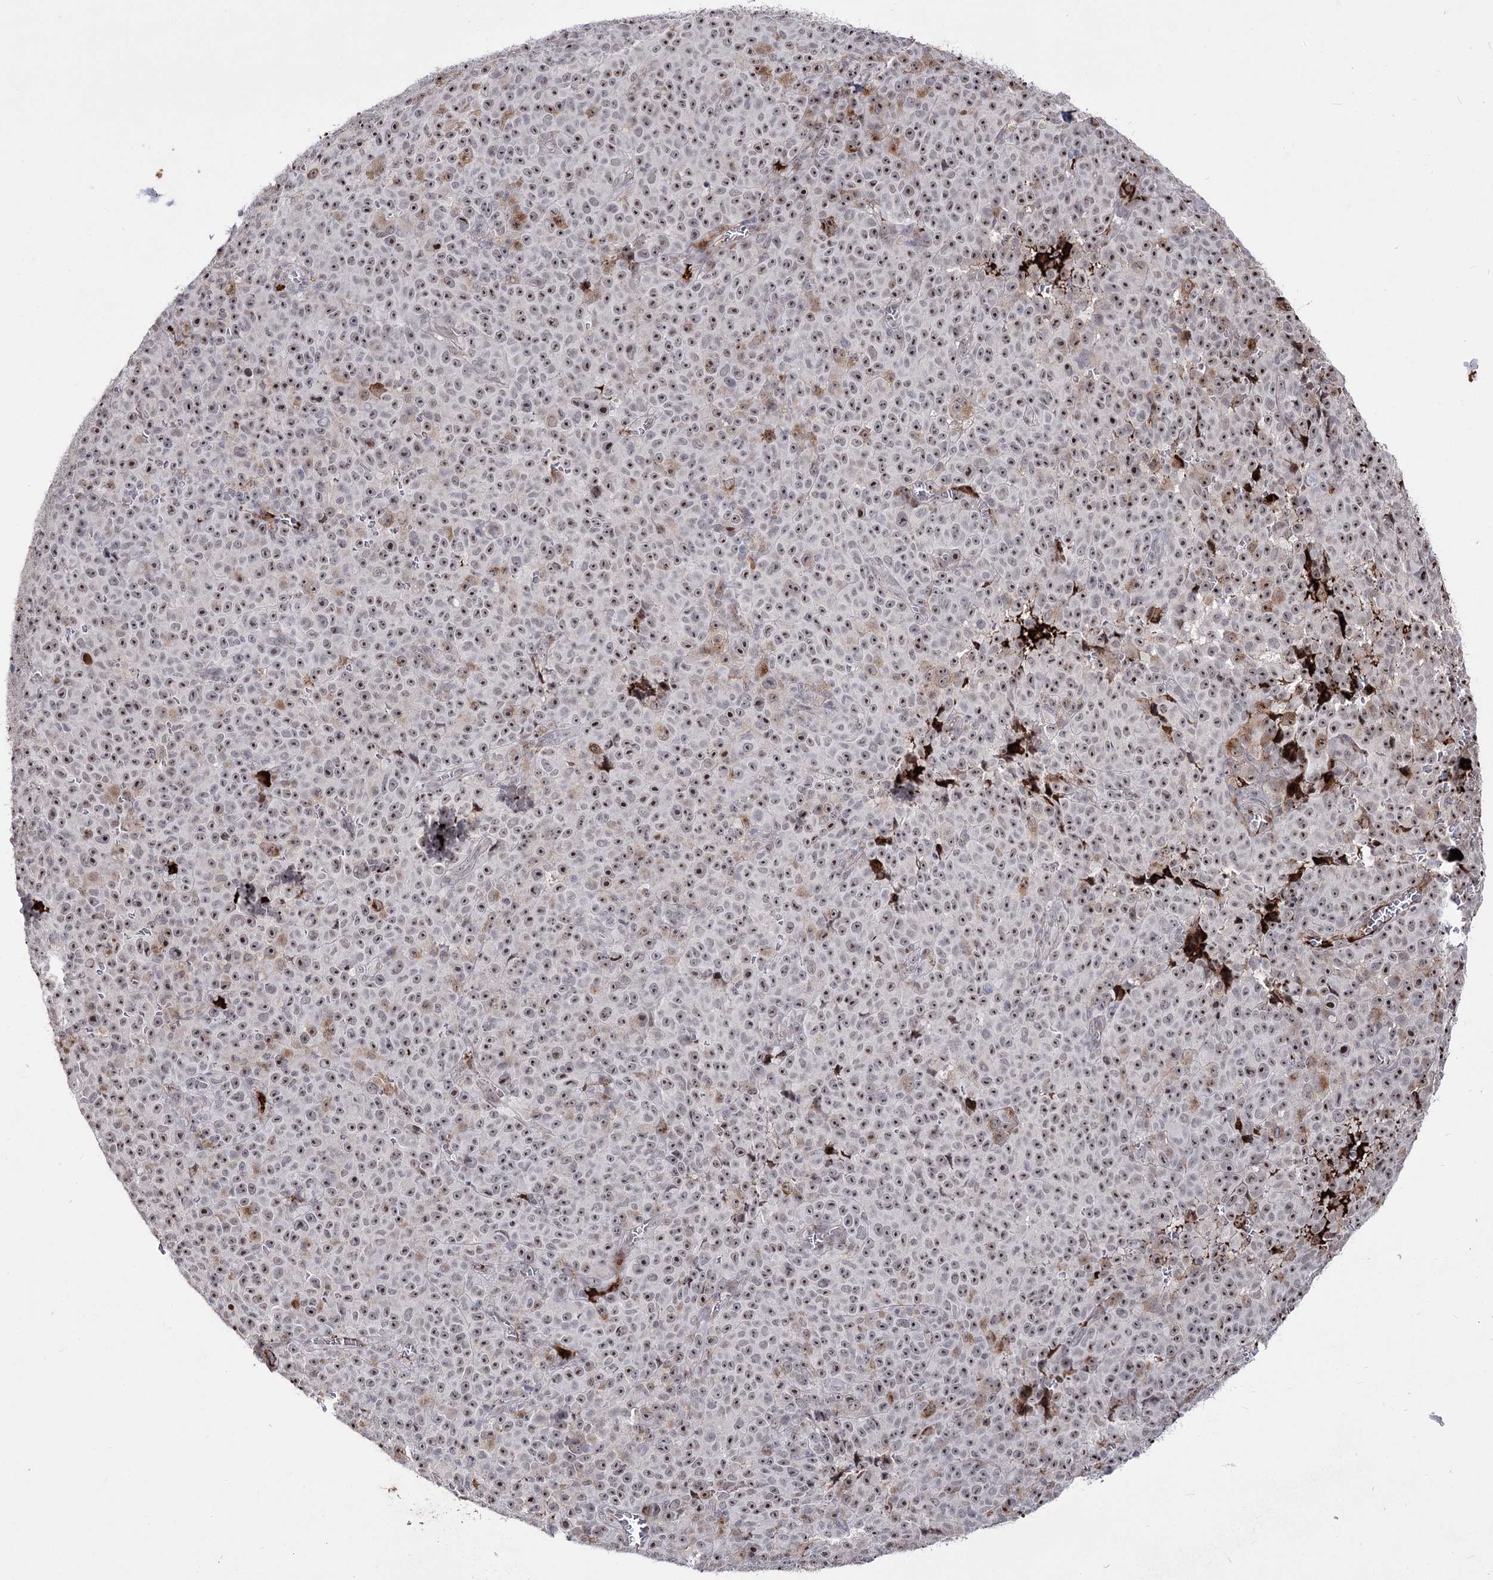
{"staining": {"intensity": "moderate", "quantity": ">75%", "location": "nuclear"}, "tissue": "melanoma", "cell_type": "Tumor cells", "image_type": "cancer", "snomed": [{"axis": "morphology", "description": "Malignant melanoma, NOS"}, {"axis": "topography", "description": "Skin"}], "caption": "This image shows immunohistochemistry (IHC) staining of melanoma, with medium moderate nuclear expression in approximately >75% of tumor cells.", "gene": "STOX1", "patient": {"sex": "female", "age": 82}}